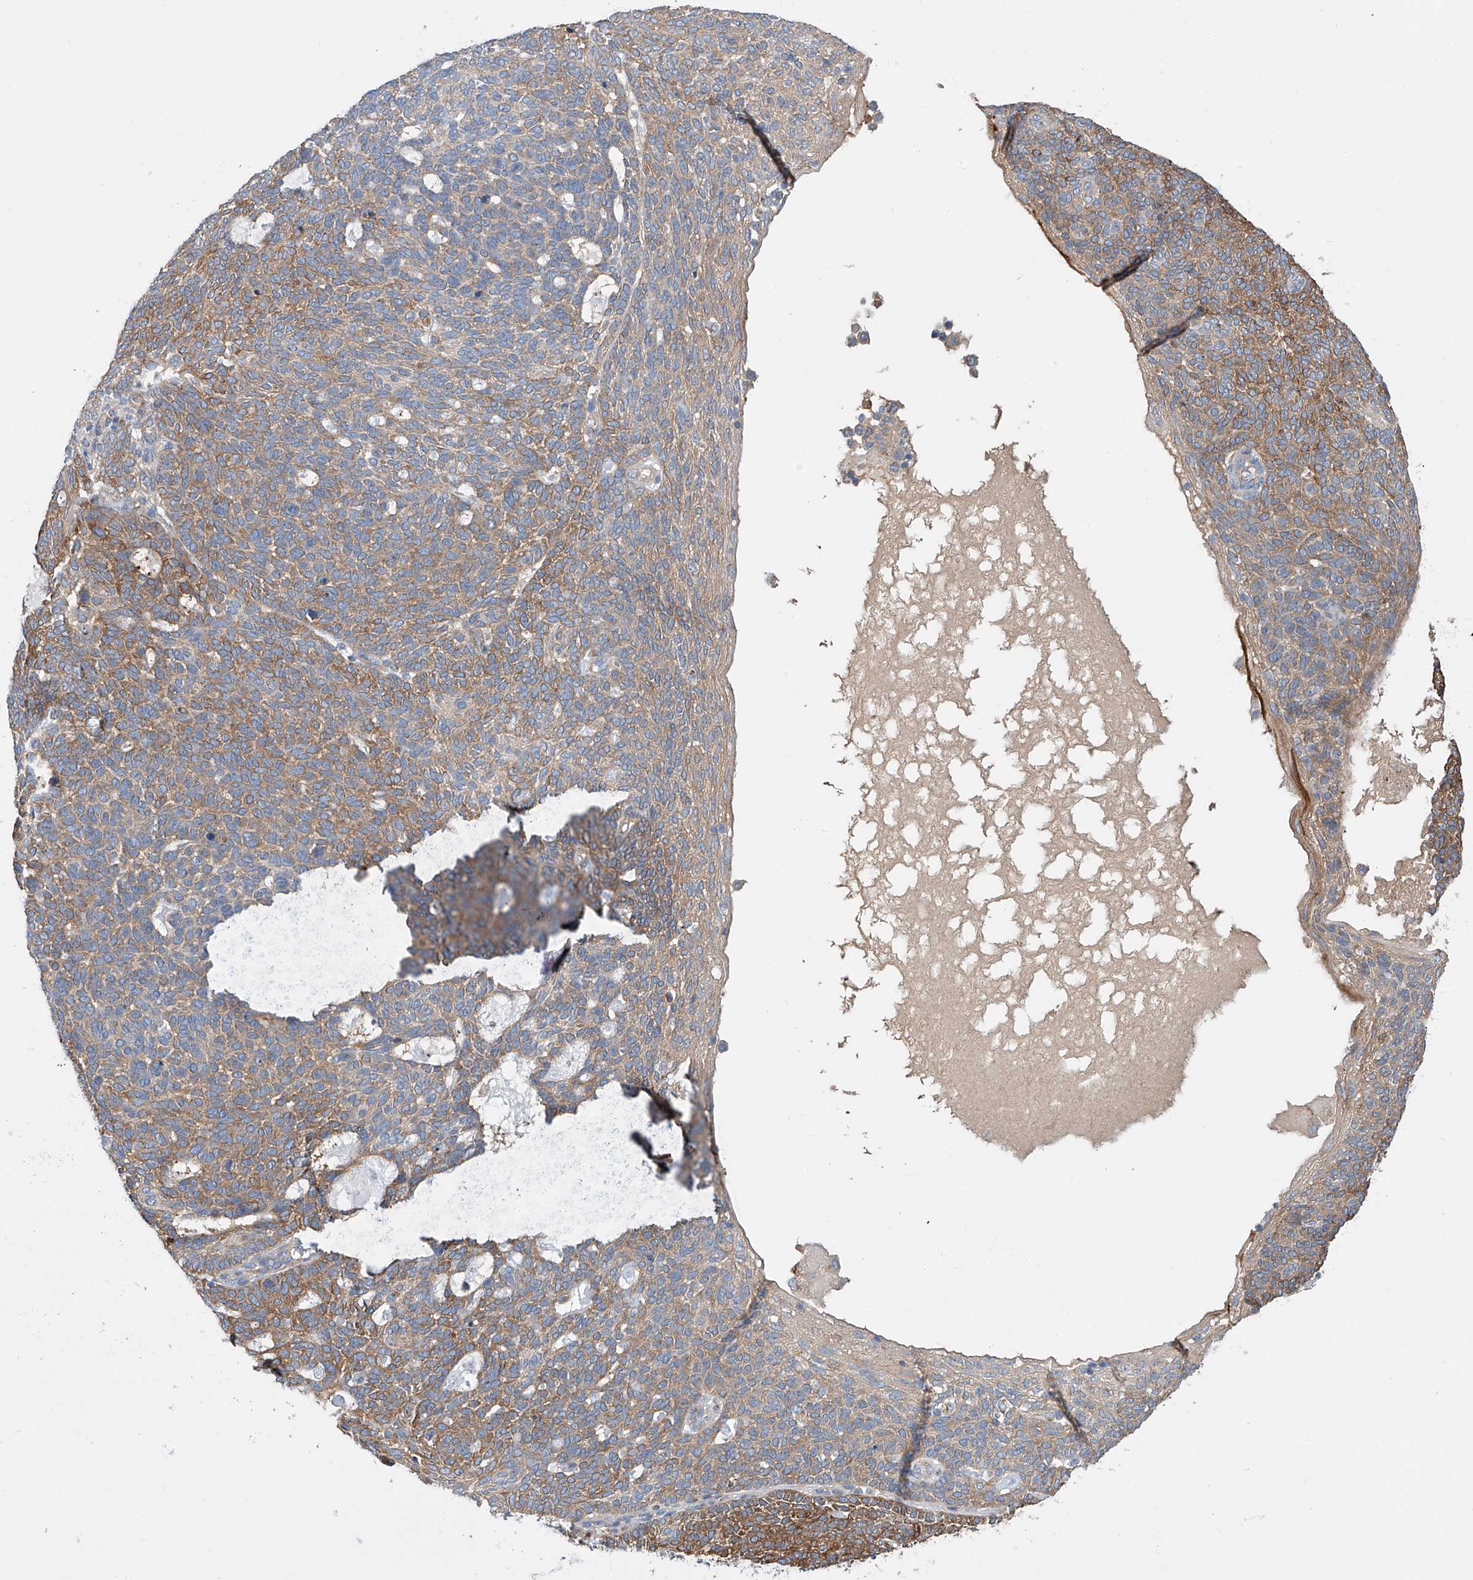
{"staining": {"intensity": "moderate", "quantity": ">75%", "location": "cytoplasmic/membranous"}, "tissue": "skin cancer", "cell_type": "Tumor cells", "image_type": "cancer", "snomed": [{"axis": "morphology", "description": "Squamous cell carcinoma, NOS"}, {"axis": "topography", "description": "Skin"}], "caption": "An image of human skin cancer (squamous cell carcinoma) stained for a protein displays moderate cytoplasmic/membranous brown staining in tumor cells. The protein is stained brown, and the nuclei are stained in blue (DAB IHC with brightfield microscopy, high magnification).", "gene": "SLC22A7", "patient": {"sex": "female", "age": 90}}